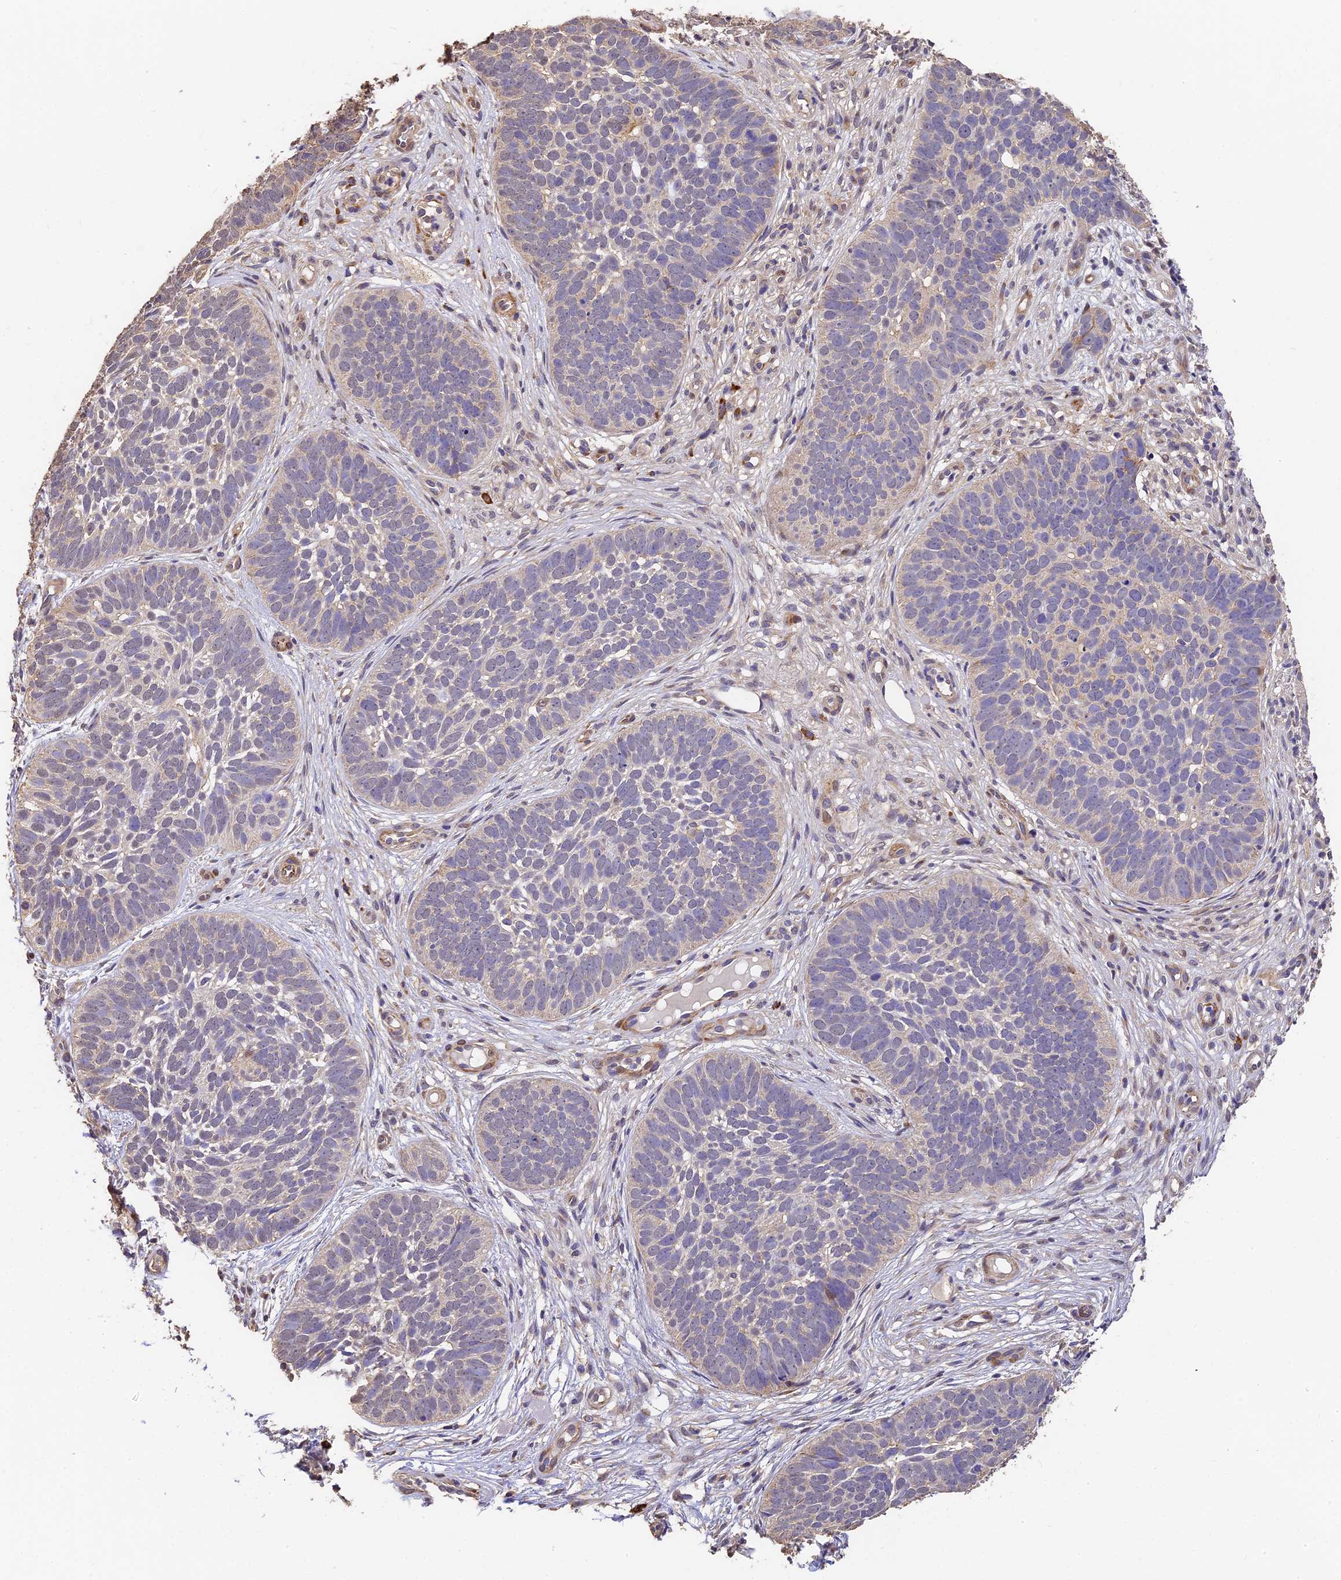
{"staining": {"intensity": "negative", "quantity": "none", "location": "none"}, "tissue": "skin cancer", "cell_type": "Tumor cells", "image_type": "cancer", "snomed": [{"axis": "morphology", "description": "Basal cell carcinoma"}, {"axis": "topography", "description": "Skin"}], "caption": "A micrograph of skin cancer stained for a protein shows no brown staining in tumor cells. Brightfield microscopy of IHC stained with DAB (3,3'-diaminobenzidine) (brown) and hematoxylin (blue), captured at high magnification.", "gene": "SLC11A1", "patient": {"sex": "male", "age": 89}}